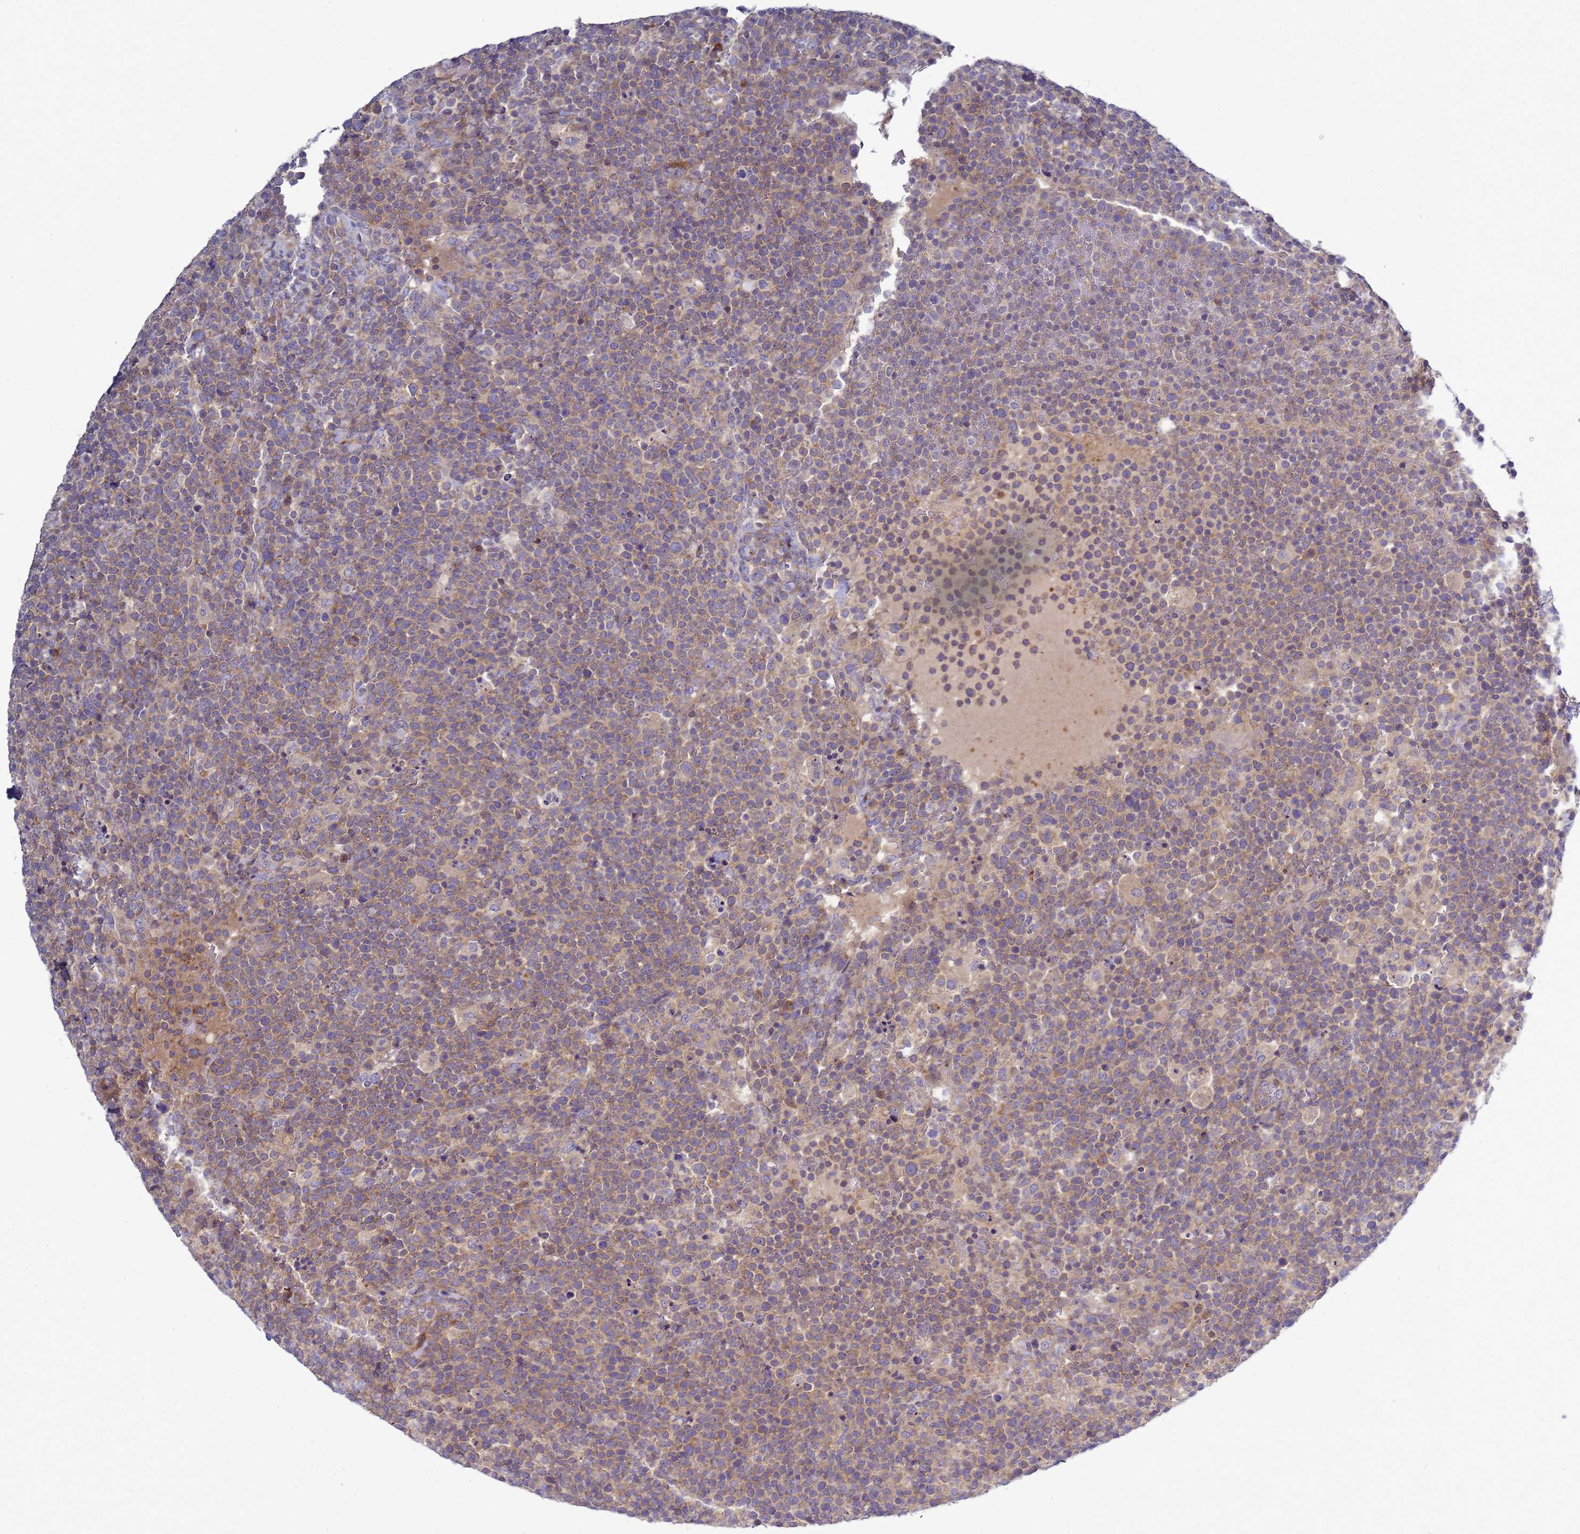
{"staining": {"intensity": "moderate", "quantity": "25%-75%", "location": "cytoplasmic/membranous"}, "tissue": "lymphoma", "cell_type": "Tumor cells", "image_type": "cancer", "snomed": [{"axis": "morphology", "description": "Malignant lymphoma, non-Hodgkin's type, High grade"}, {"axis": "topography", "description": "Lymph node"}], "caption": "About 25%-75% of tumor cells in high-grade malignant lymphoma, non-Hodgkin's type display moderate cytoplasmic/membranous protein positivity as visualized by brown immunohistochemical staining.", "gene": "MON1B", "patient": {"sex": "male", "age": 61}}